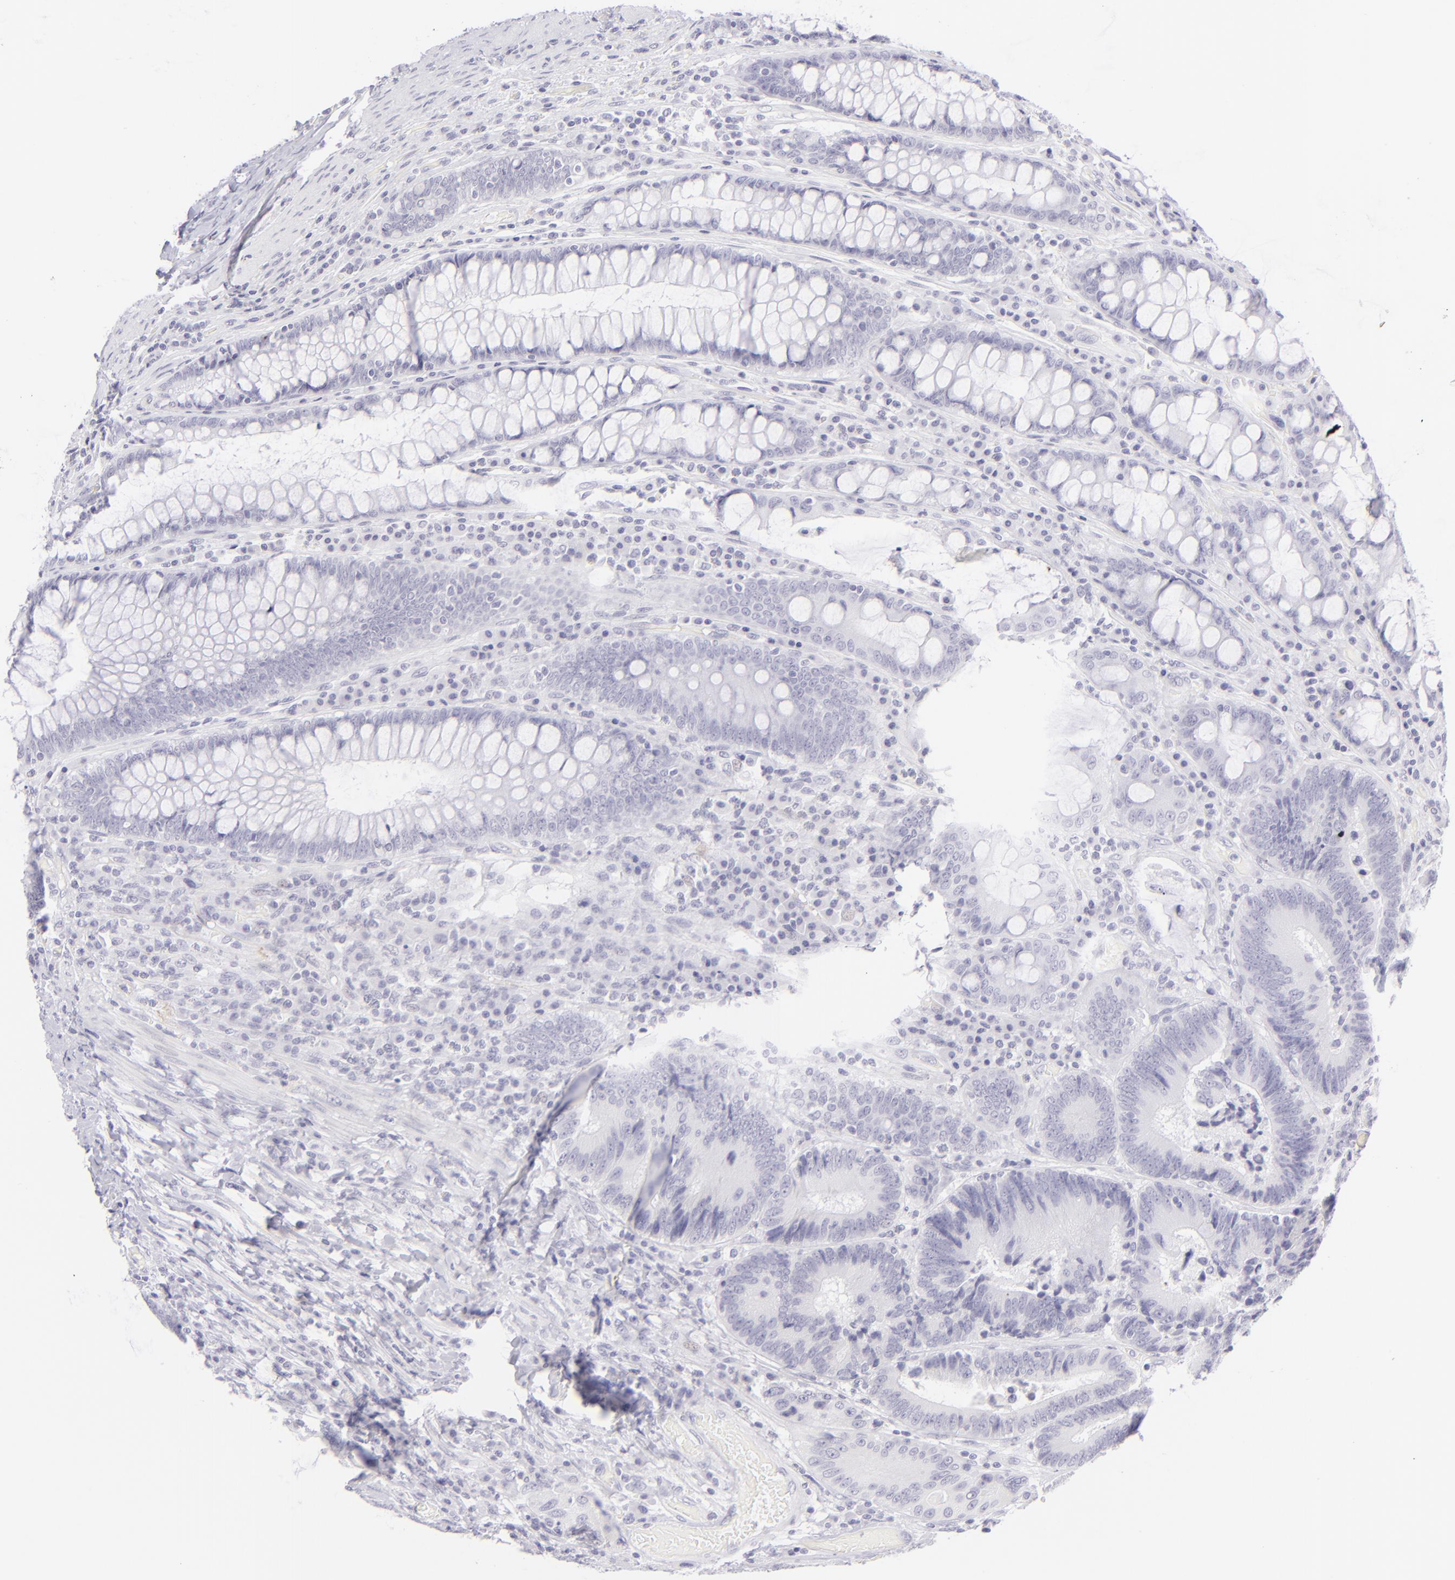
{"staining": {"intensity": "negative", "quantity": "none", "location": "none"}, "tissue": "colorectal cancer", "cell_type": "Tumor cells", "image_type": "cancer", "snomed": [{"axis": "morphology", "description": "Normal tissue, NOS"}, {"axis": "morphology", "description": "Adenocarcinoma, NOS"}, {"axis": "topography", "description": "Colon"}], "caption": "The histopathology image reveals no staining of tumor cells in colorectal adenocarcinoma. (Immunohistochemistry, brightfield microscopy, high magnification).", "gene": "FCER2", "patient": {"sex": "female", "age": 78}}